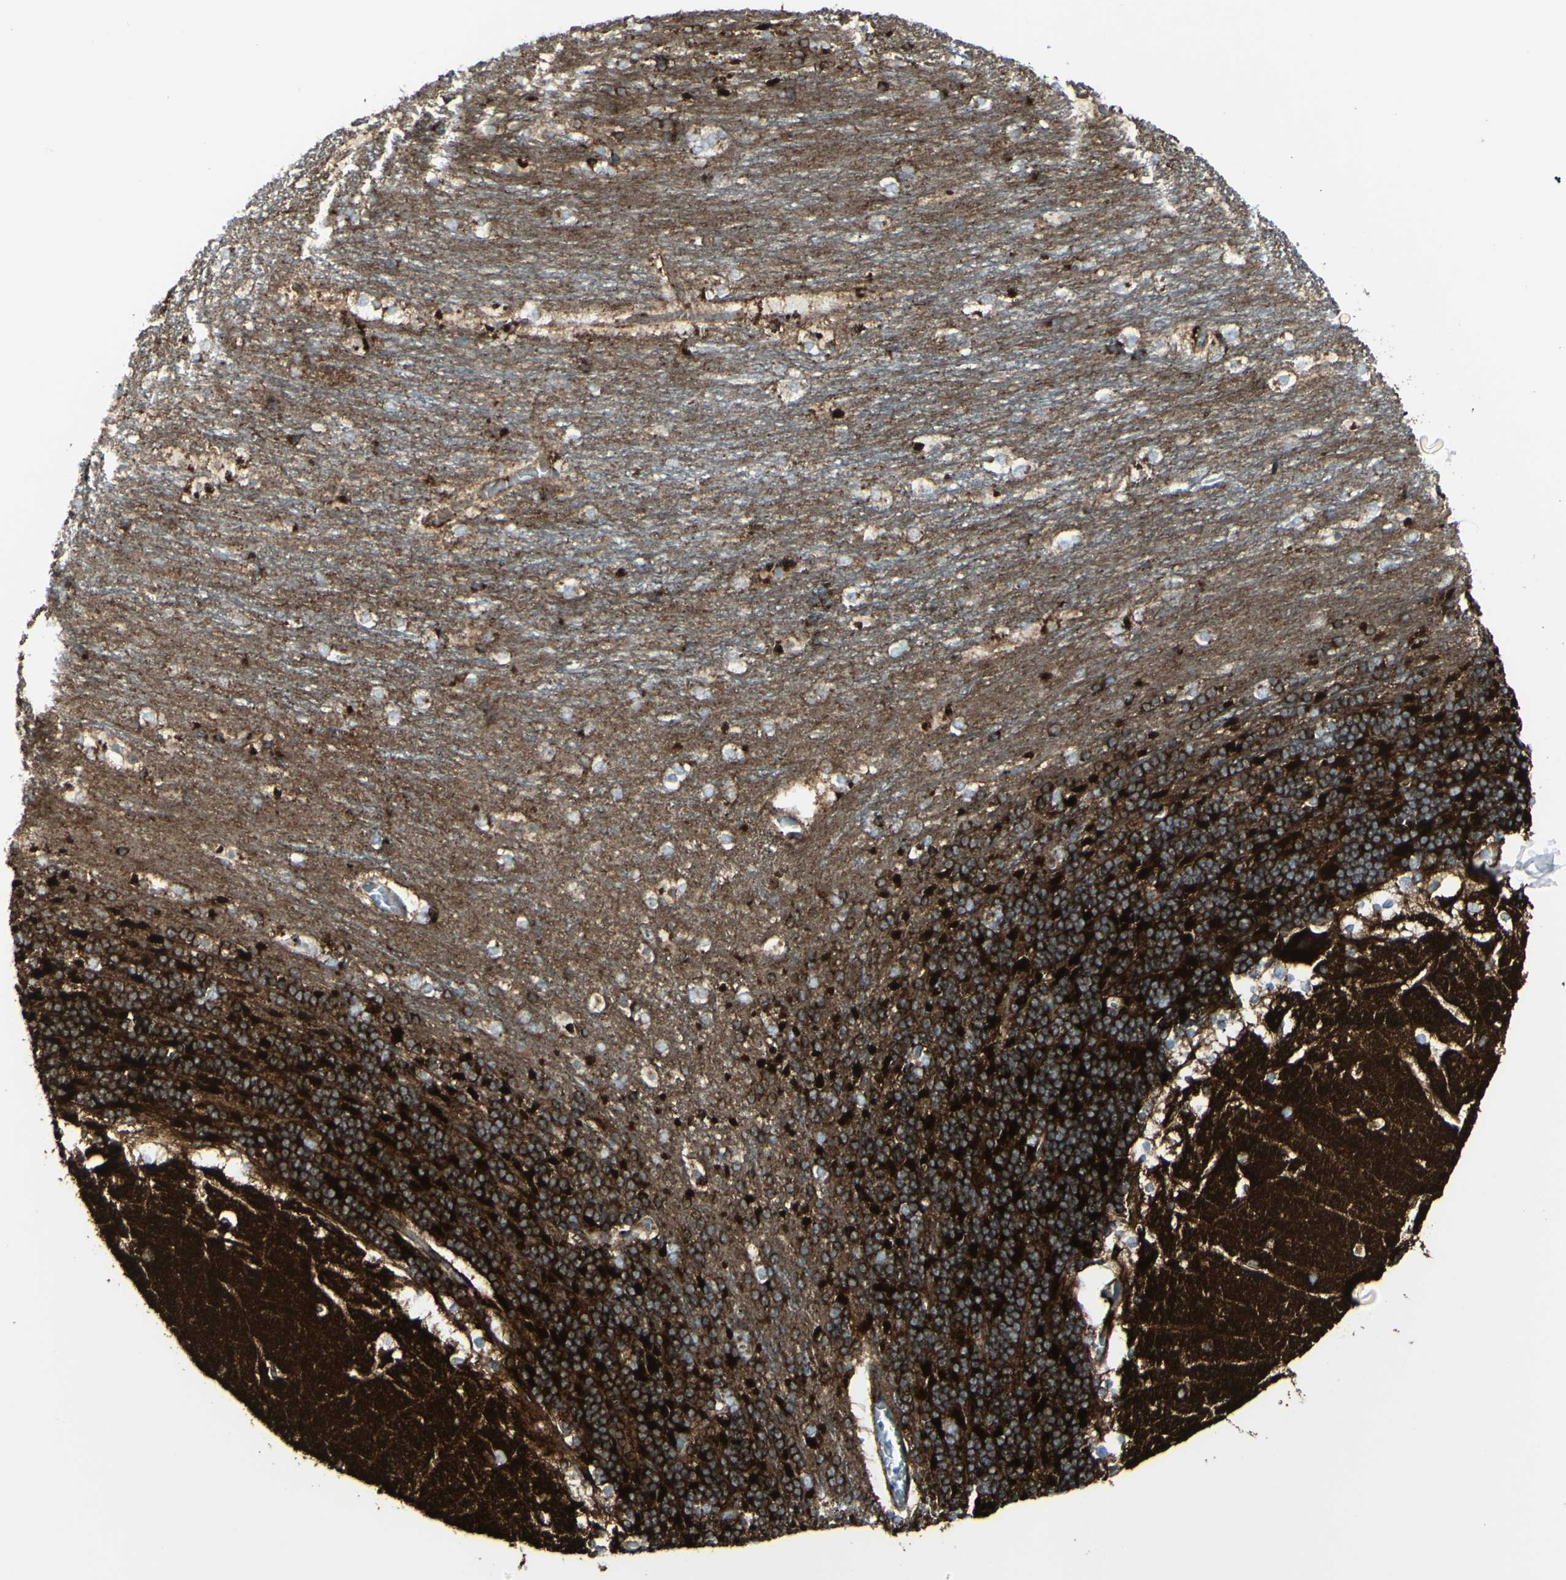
{"staining": {"intensity": "strong", "quantity": ">75%", "location": "cytoplasmic/membranous"}, "tissue": "cerebellum", "cell_type": "Cells in granular layer", "image_type": "normal", "snomed": [{"axis": "morphology", "description": "Normal tissue, NOS"}, {"axis": "topography", "description": "Cerebellum"}], "caption": "A high-resolution histopathology image shows immunohistochemistry (IHC) staining of unremarkable cerebellum, which shows strong cytoplasmic/membranous expression in about >75% of cells in granular layer. Using DAB (3,3'-diaminobenzidine) (brown) and hematoxylin (blue) stains, captured at high magnification using brightfield microscopy.", "gene": "NAPA", "patient": {"sex": "female", "age": 19}}